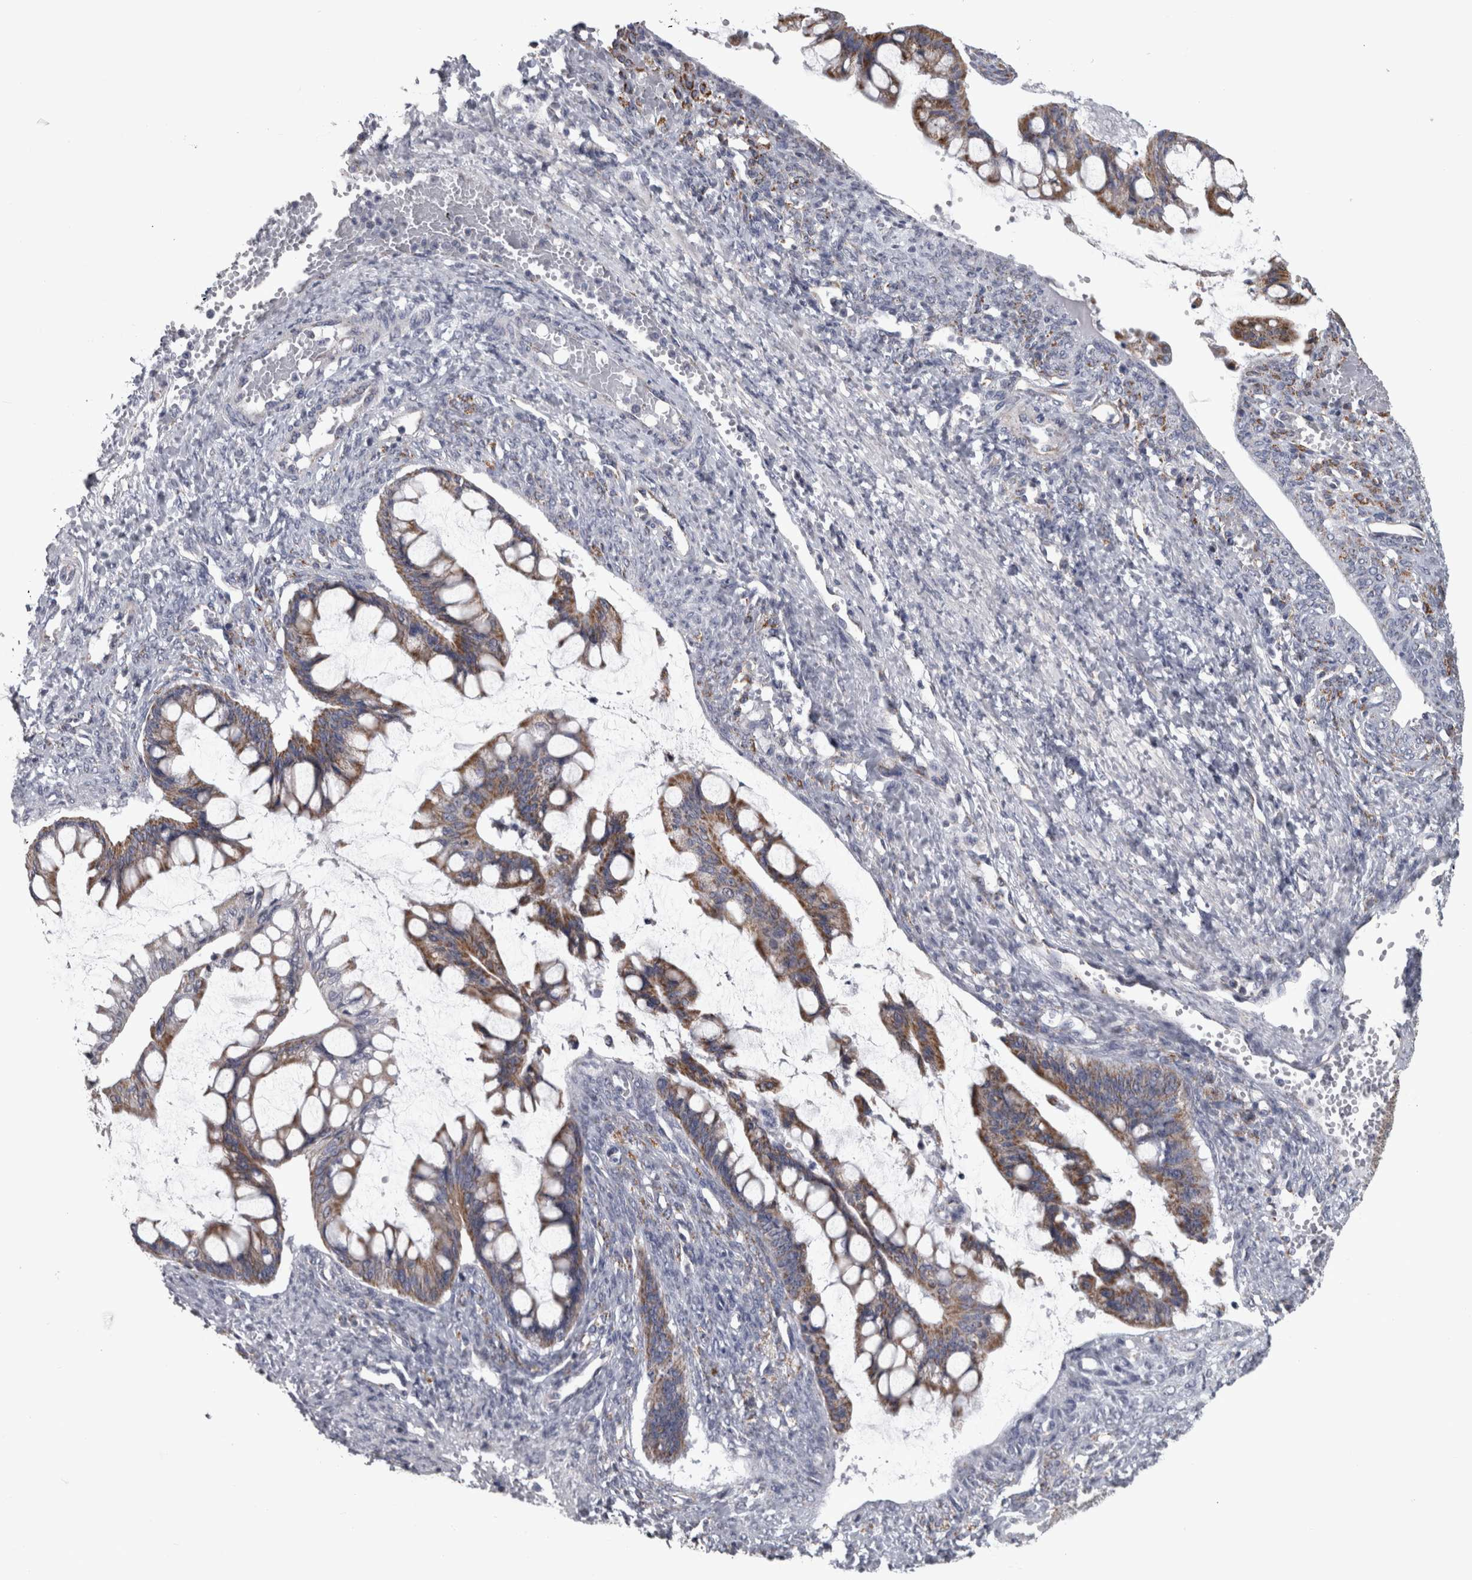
{"staining": {"intensity": "moderate", "quantity": "25%-75%", "location": "cytoplasmic/membranous"}, "tissue": "ovarian cancer", "cell_type": "Tumor cells", "image_type": "cancer", "snomed": [{"axis": "morphology", "description": "Cystadenocarcinoma, mucinous, NOS"}, {"axis": "topography", "description": "Ovary"}], "caption": "Protein staining of ovarian cancer tissue reveals moderate cytoplasmic/membranous positivity in about 25%-75% of tumor cells.", "gene": "DBT", "patient": {"sex": "female", "age": 73}}